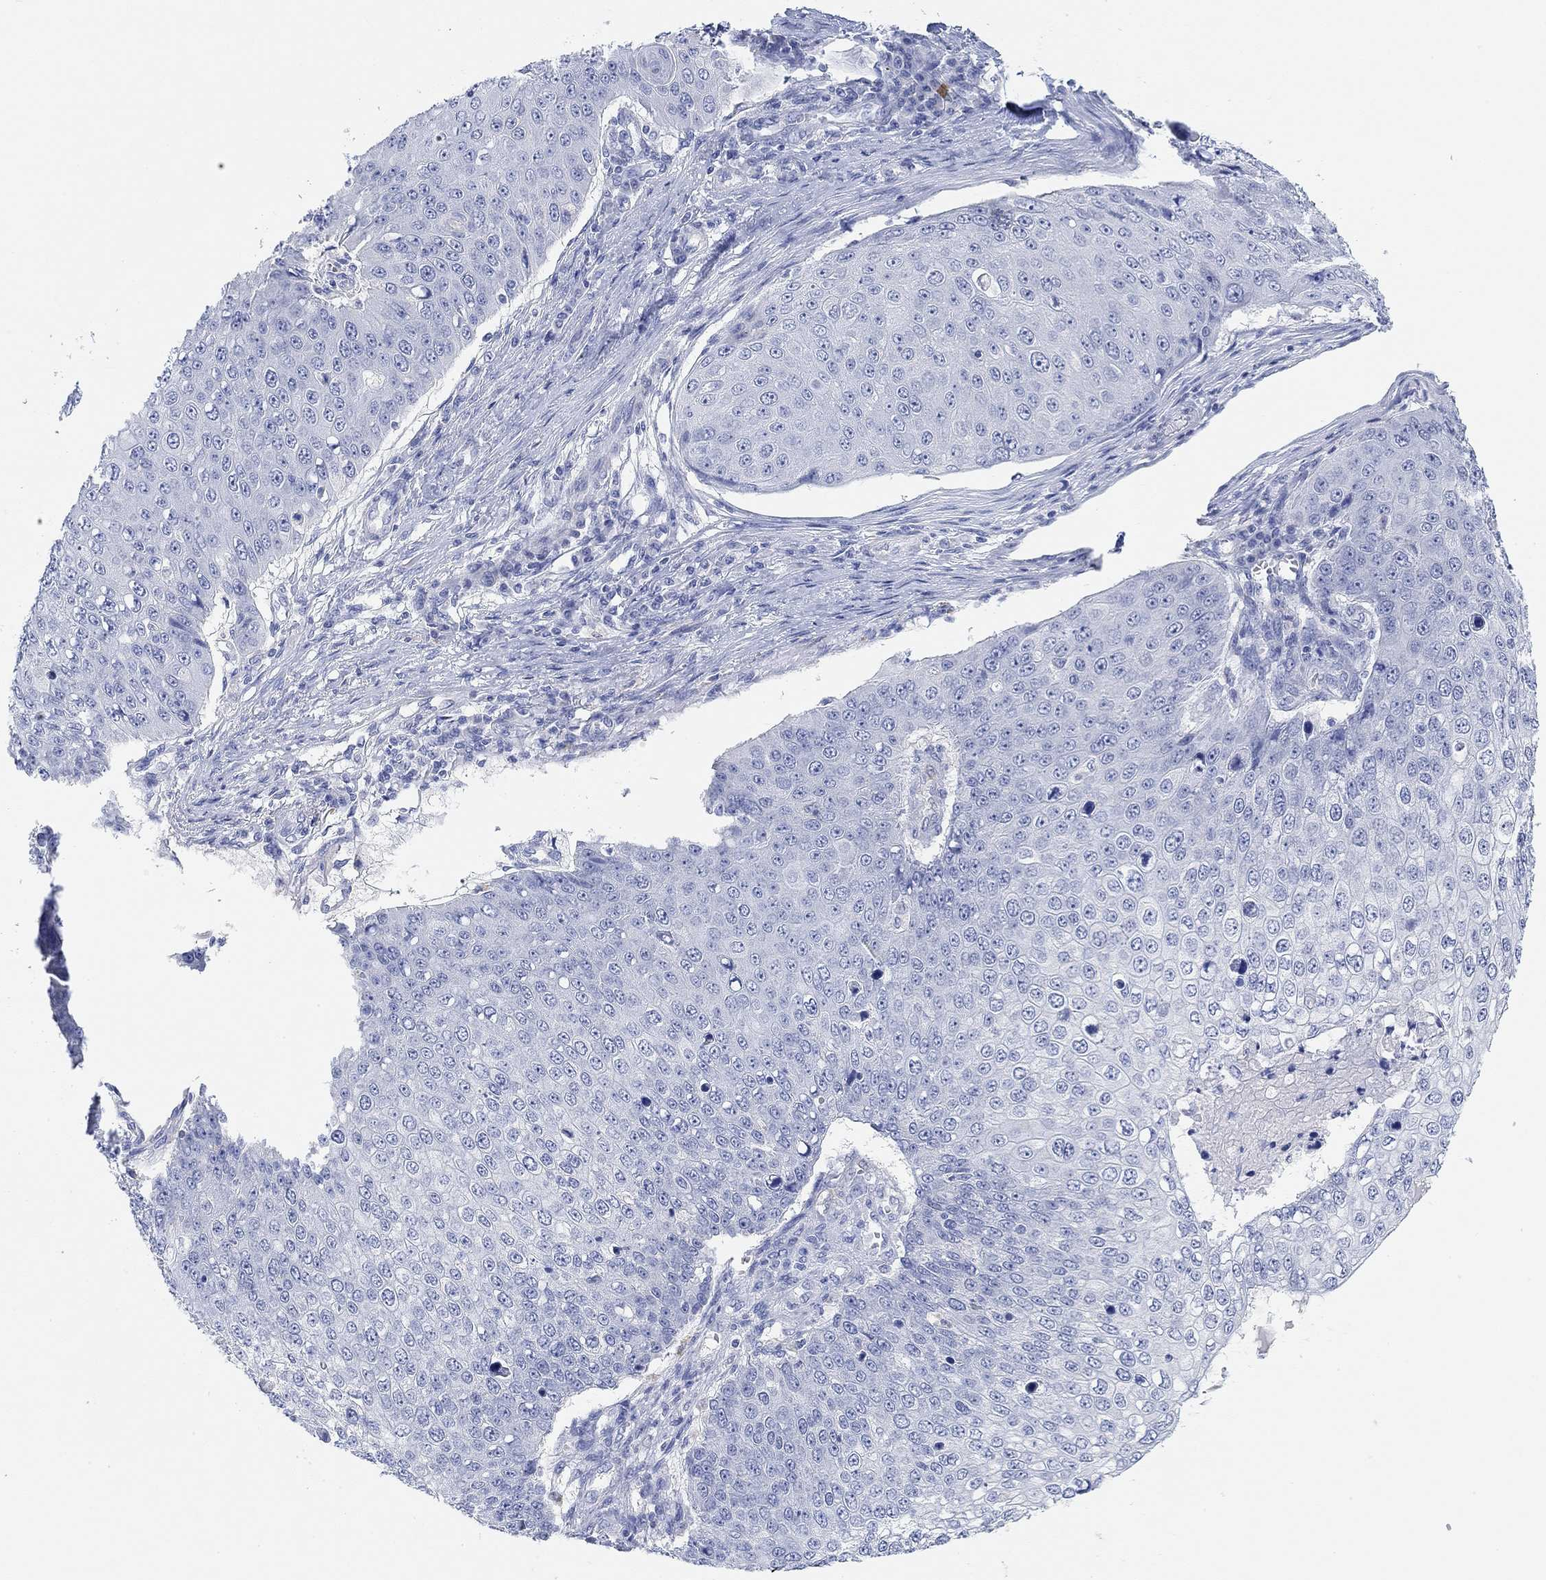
{"staining": {"intensity": "negative", "quantity": "none", "location": "none"}, "tissue": "skin cancer", "cell_type": "Tumor cells", "image_type": "cancer", "snomed": [{"axis": "morphology", "description": "Squamous cell carcinoma, NOS"}, {"axis": "topography", "description": "Skin"}], "caption": "Immunohistochemical staining of human skin cancer shows no significant expression in tumor cells. Brightfield microscopy of immunohistochemistry (IHC) stained with DAB (3,3'-diaminobenzidine) (brown) and hematoxylin (blue), captured at high magnification.", "gene": "VAT1L", "patient": {"sex": "male", "age": 71}}